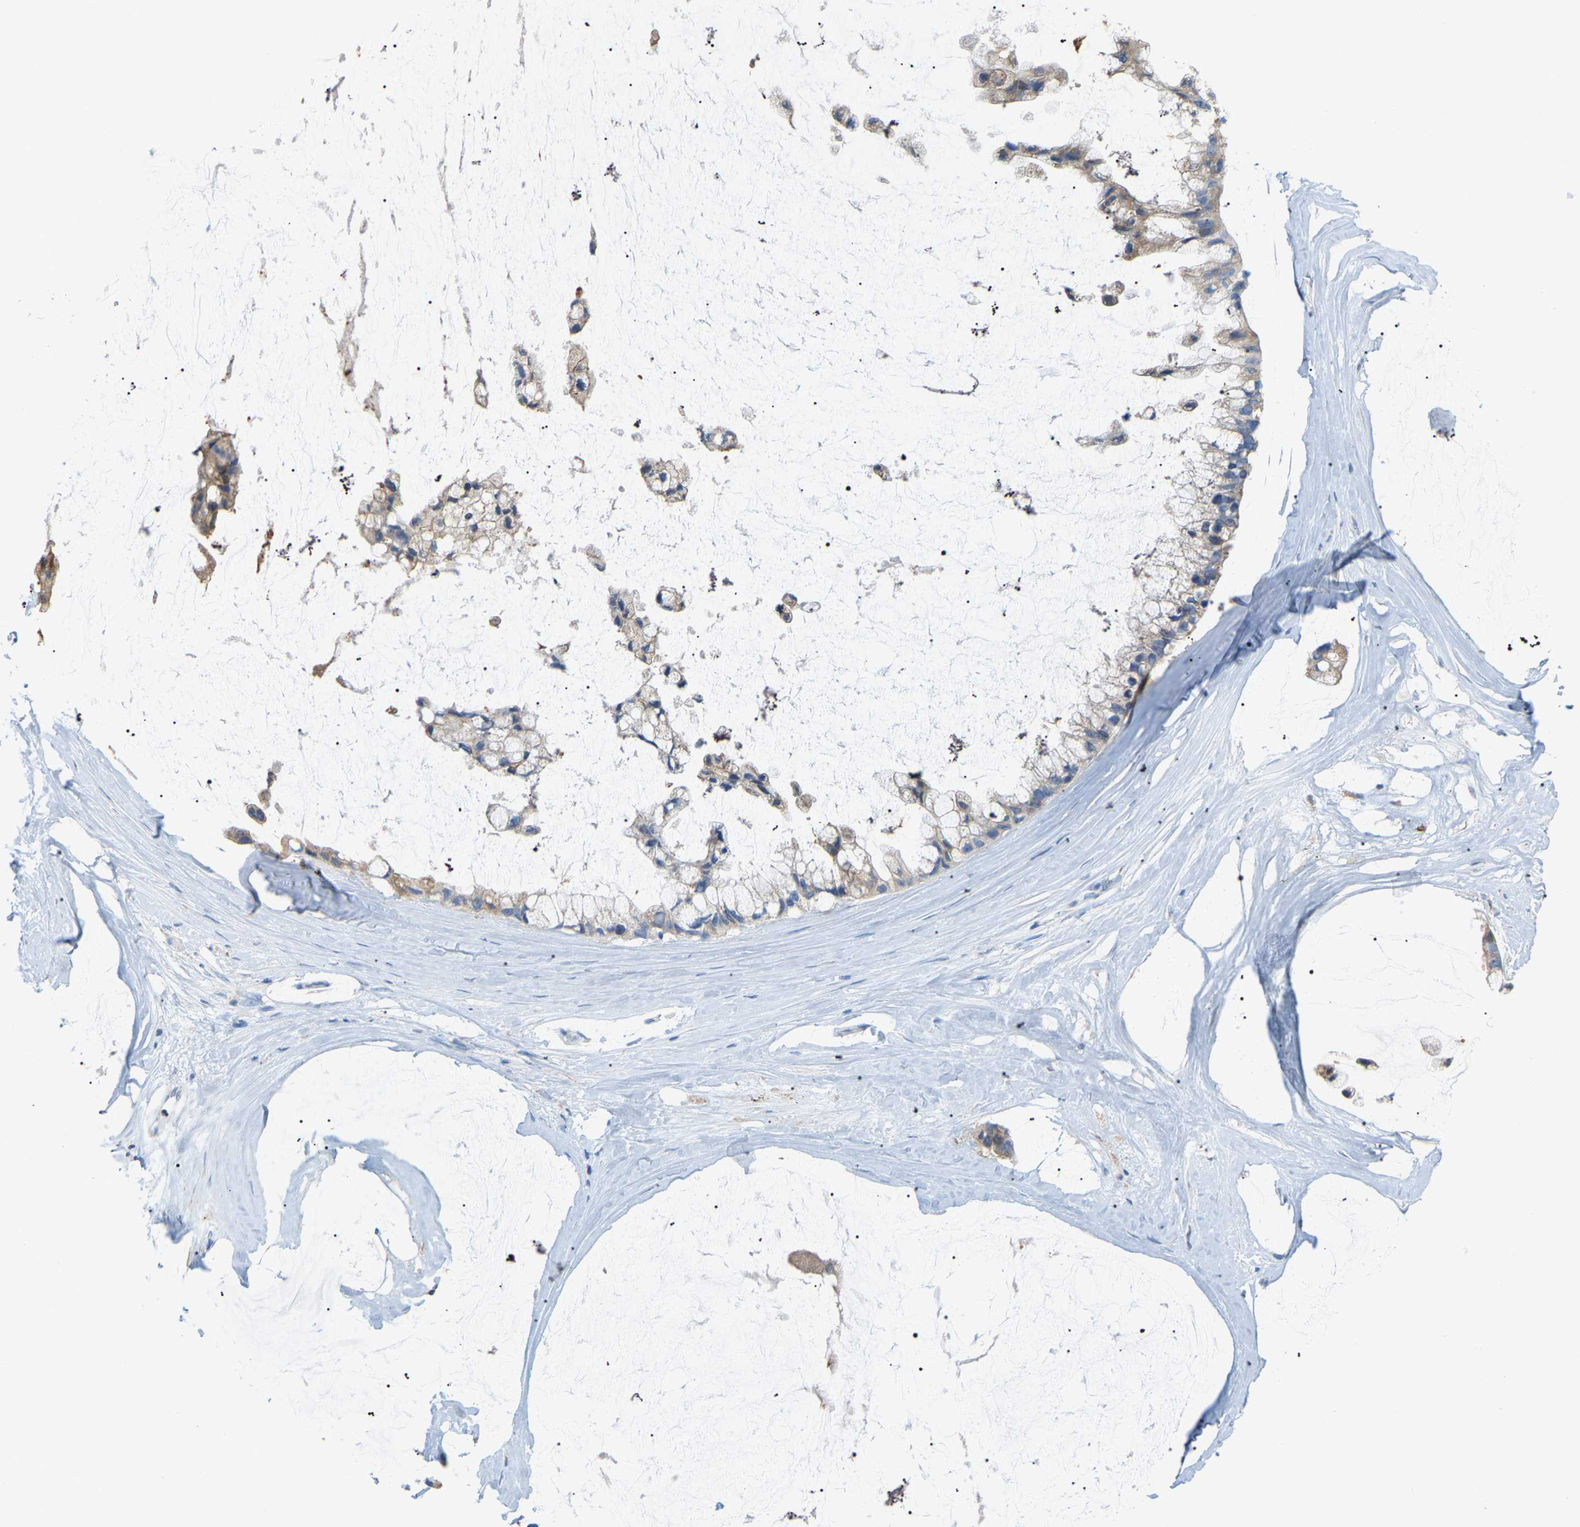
{"staining": {"intensity": "weak", "quantity": "25%-75%", "location": "cytoplasmic/membranous"}, "tissue": "ovarian cancer", "cell_type": "Tumor cells", "image_type": "cancer", "snomed": [{"axis": "morphology", "description": "Cystadenocarcinoma, mucinous, NOS"}, {"axis": "topography", "description": "Ovary"}], "caption": "This photomicrograph demonstrates IHC staining of human ovarian mucinous cystadenocarcinoma, with low weak cytoplasmic/membranous expression in approximately 25%-75% of tumor cells.", "gene": "CROT", "patient": {"sex": "female", "age": 39}}